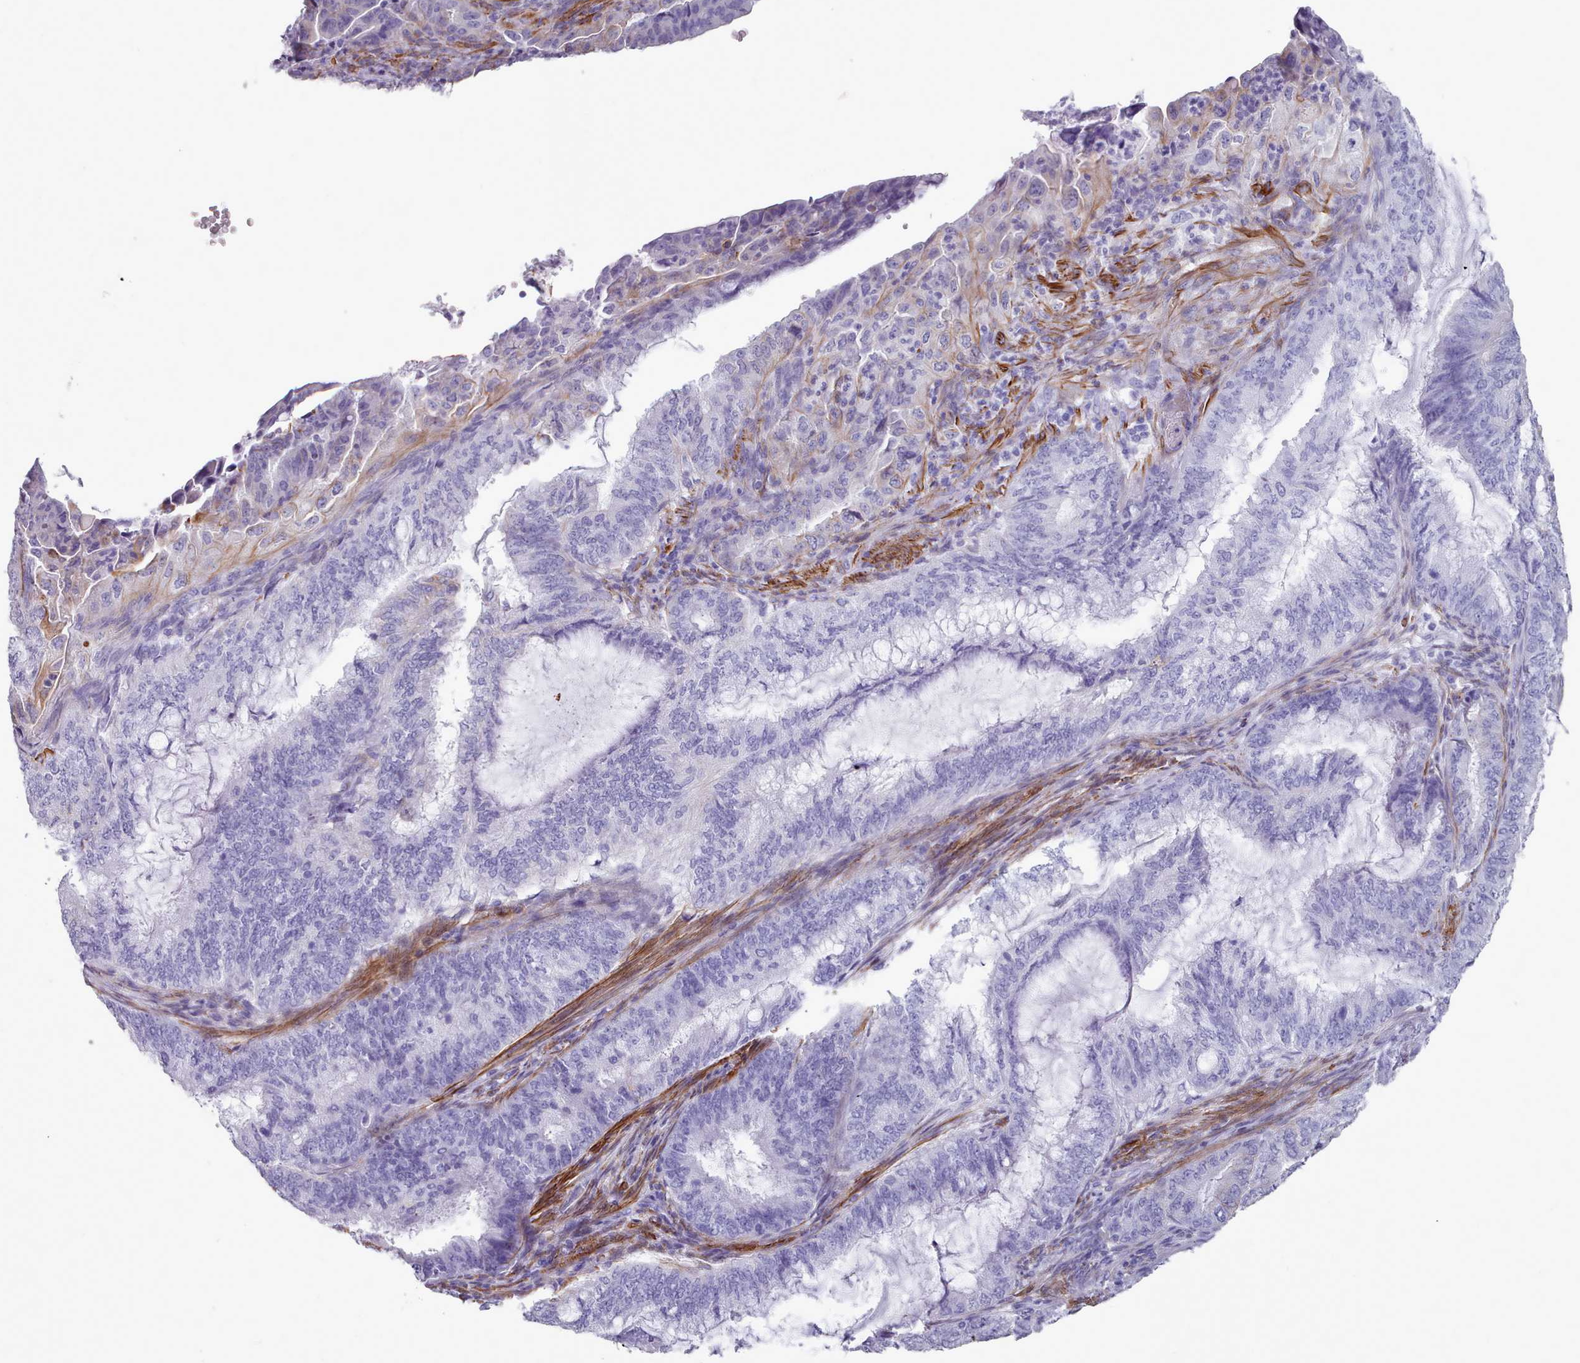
{"staining": {"intensity": "negative", "quantity": "none", "location": "none"}, "tissue": "endometrial cancer", "cell_type": "Tumor cells", "image_type": "cancer", "snomed": [{"axis": "morphology", "description": "Adenocarcinoma, NOS"}, {"axis": "topography", "description": "Endometrium"}], "caption": "An immunohistochemistry micrograph of adenocarcinoma (endometrial) is shown. There is no staining in tumor cells of adenocarcinoma (endometrial). Brightfield microscopy of immunohistochemistry stained with DAB (3,3'-diaminobenzidine) (brown) and hematoxylin (blue), captured at high magnification.", "gene": "FPGS", "patient": {"sex": "female", "age": 51}}